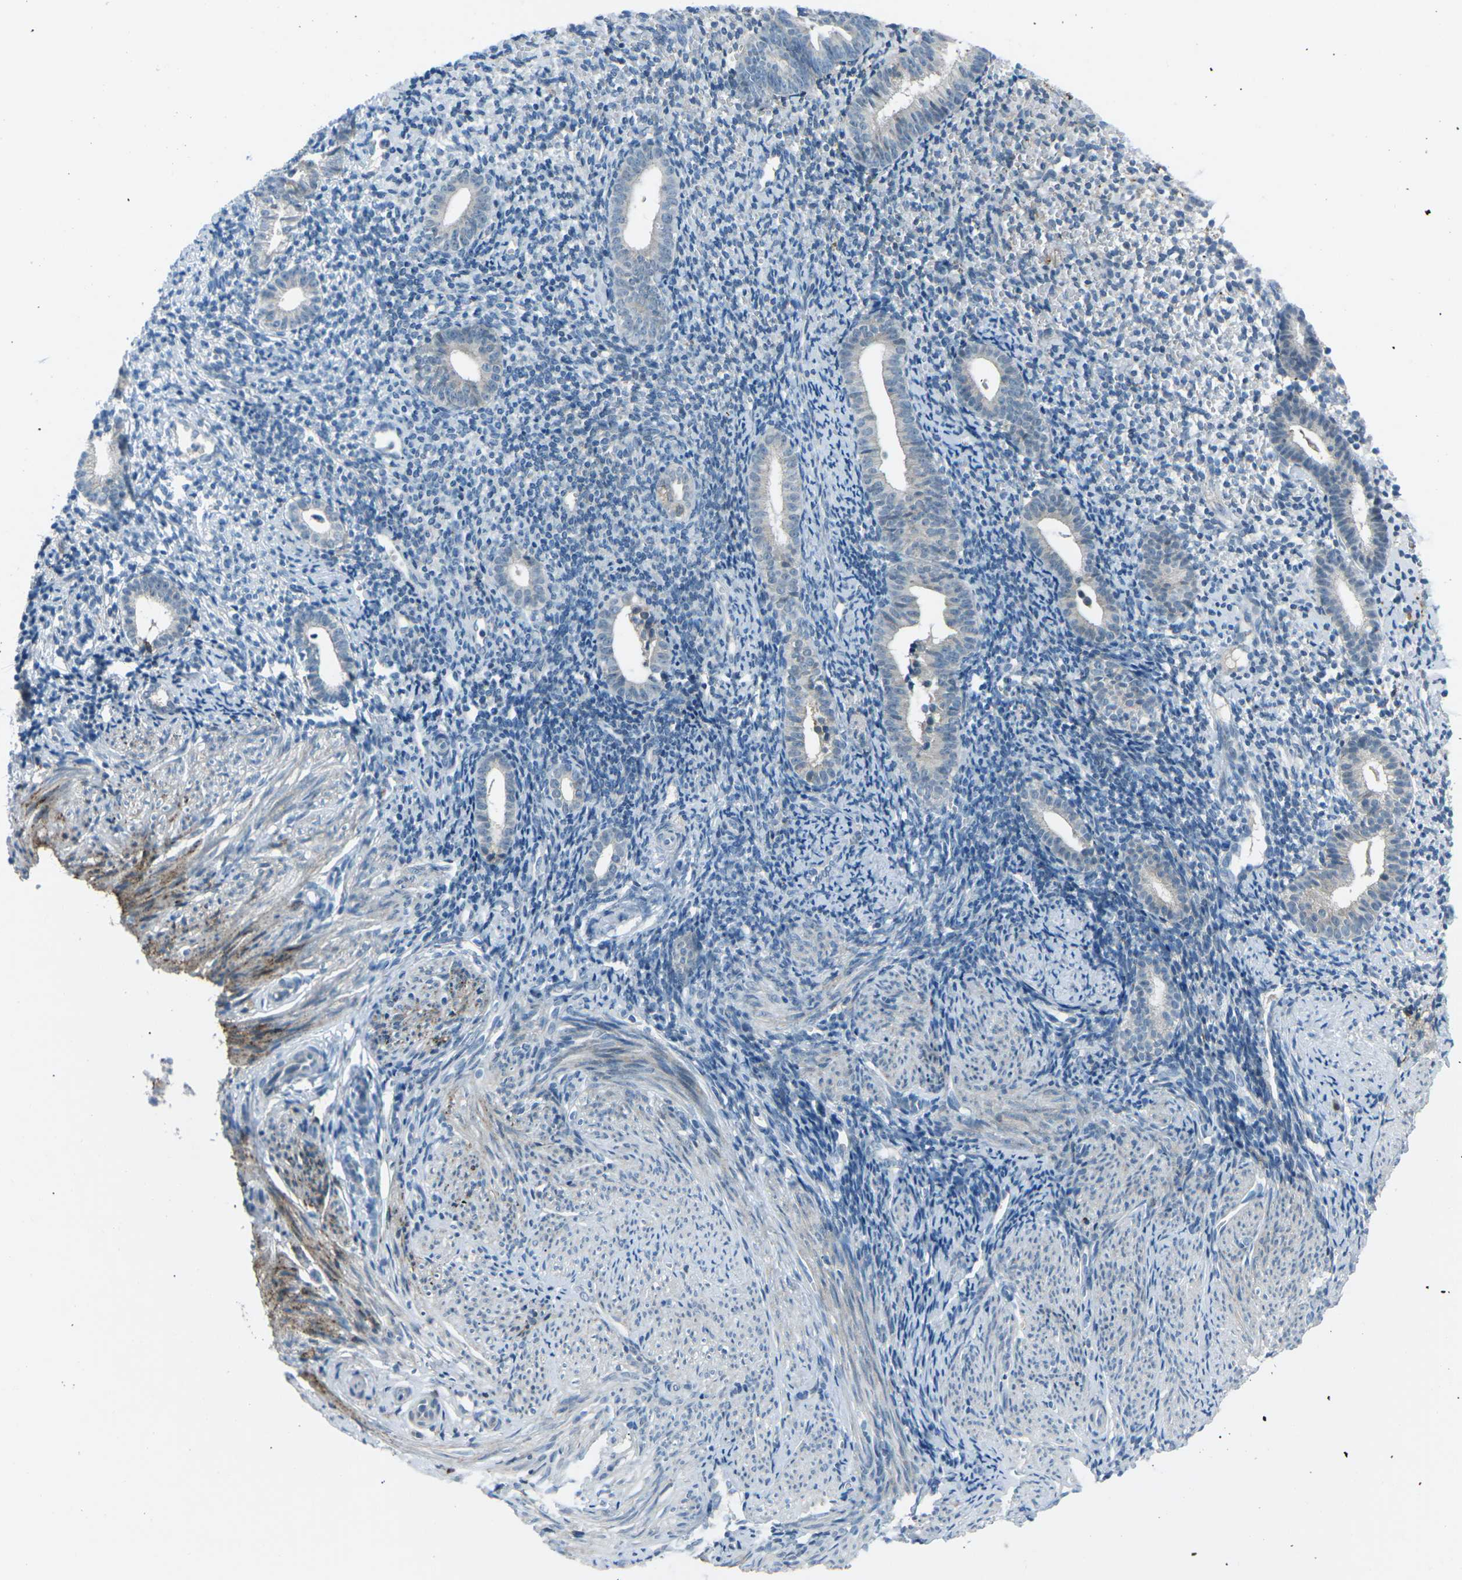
{"staining": {"intensity": "negative", "quantity": "none", "location": "none"}, "tissue": "endometrium", "cell_type": "Cells in endometrial stroma", "image_type": "normal", "snomed": [{"axis": "morphology", "description": "Normal tissue, NOS"}, {"axis": "topography", "description": "Endometrium"}], "caption": "This is a histopathology image of immunohistochemistry staining of unremarkable endometrium, which shows no staining in cells in endometrial stroma.", "gene": "PRKCA", "patient": {"sex": "female", "age": 50}}